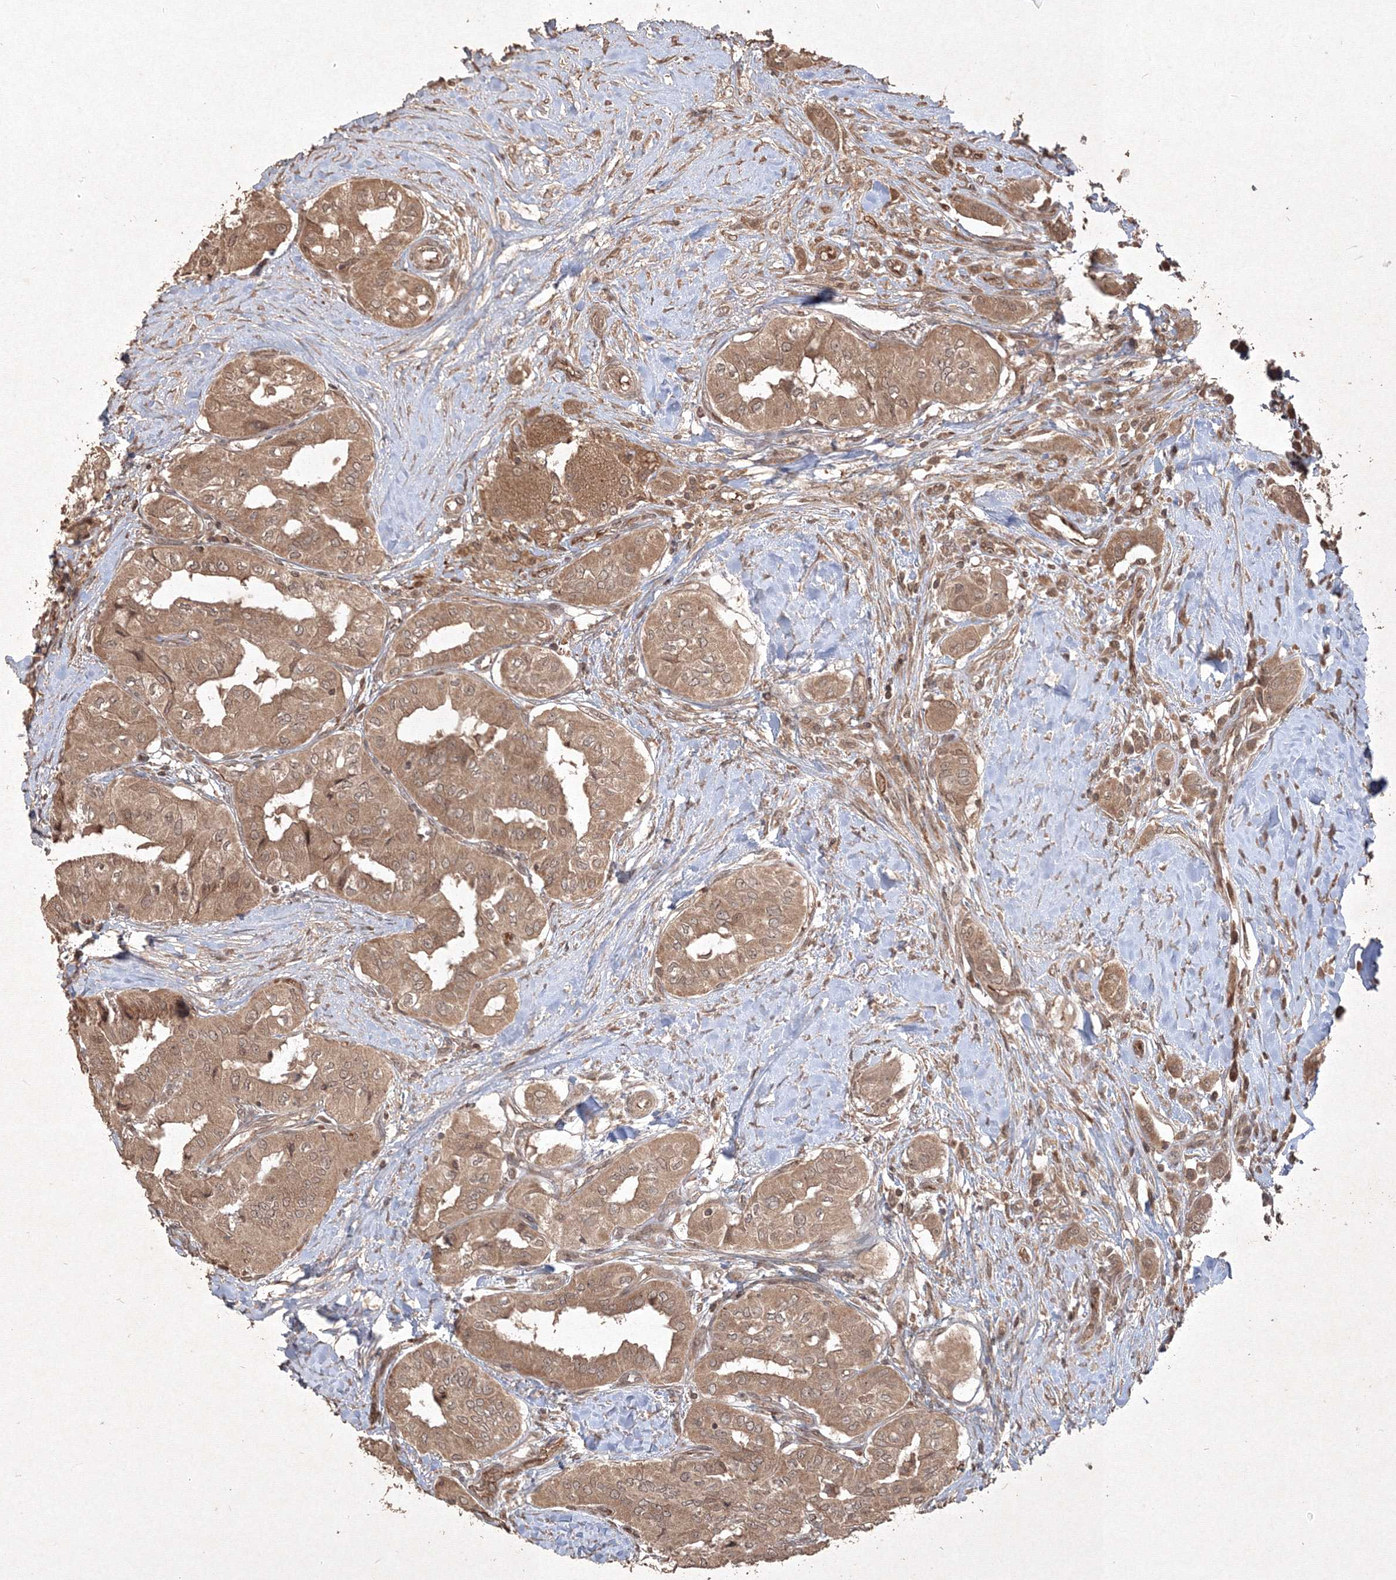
{"staining": {"intensity": "moderate", "quantity": ">75%", "location": "cytoplasmic/membranous"}, "tissue": "thyroid cancer", "cell_type": "Tumor cells", "image_type": "cancer", "snomed": [{"axis": "morphology", "description": "Papillary adenocarcinoma, NOS"}, {"axis": "topography", "description": "Thyroid gland"}], "caption": "Immunohistochemical staining of human papillary adenocarcinoma (thyroid) shows medium levels of moderate cytoplasmic/membranous protein positivity in about >75% of tumor cells. The staining is performed using DAB brown chromogen to label protein expression. The nuclei are counter-stained blue using hematoxylin.", "gene": "PELI3", "patient": {"sex": "female", "age": 59}}